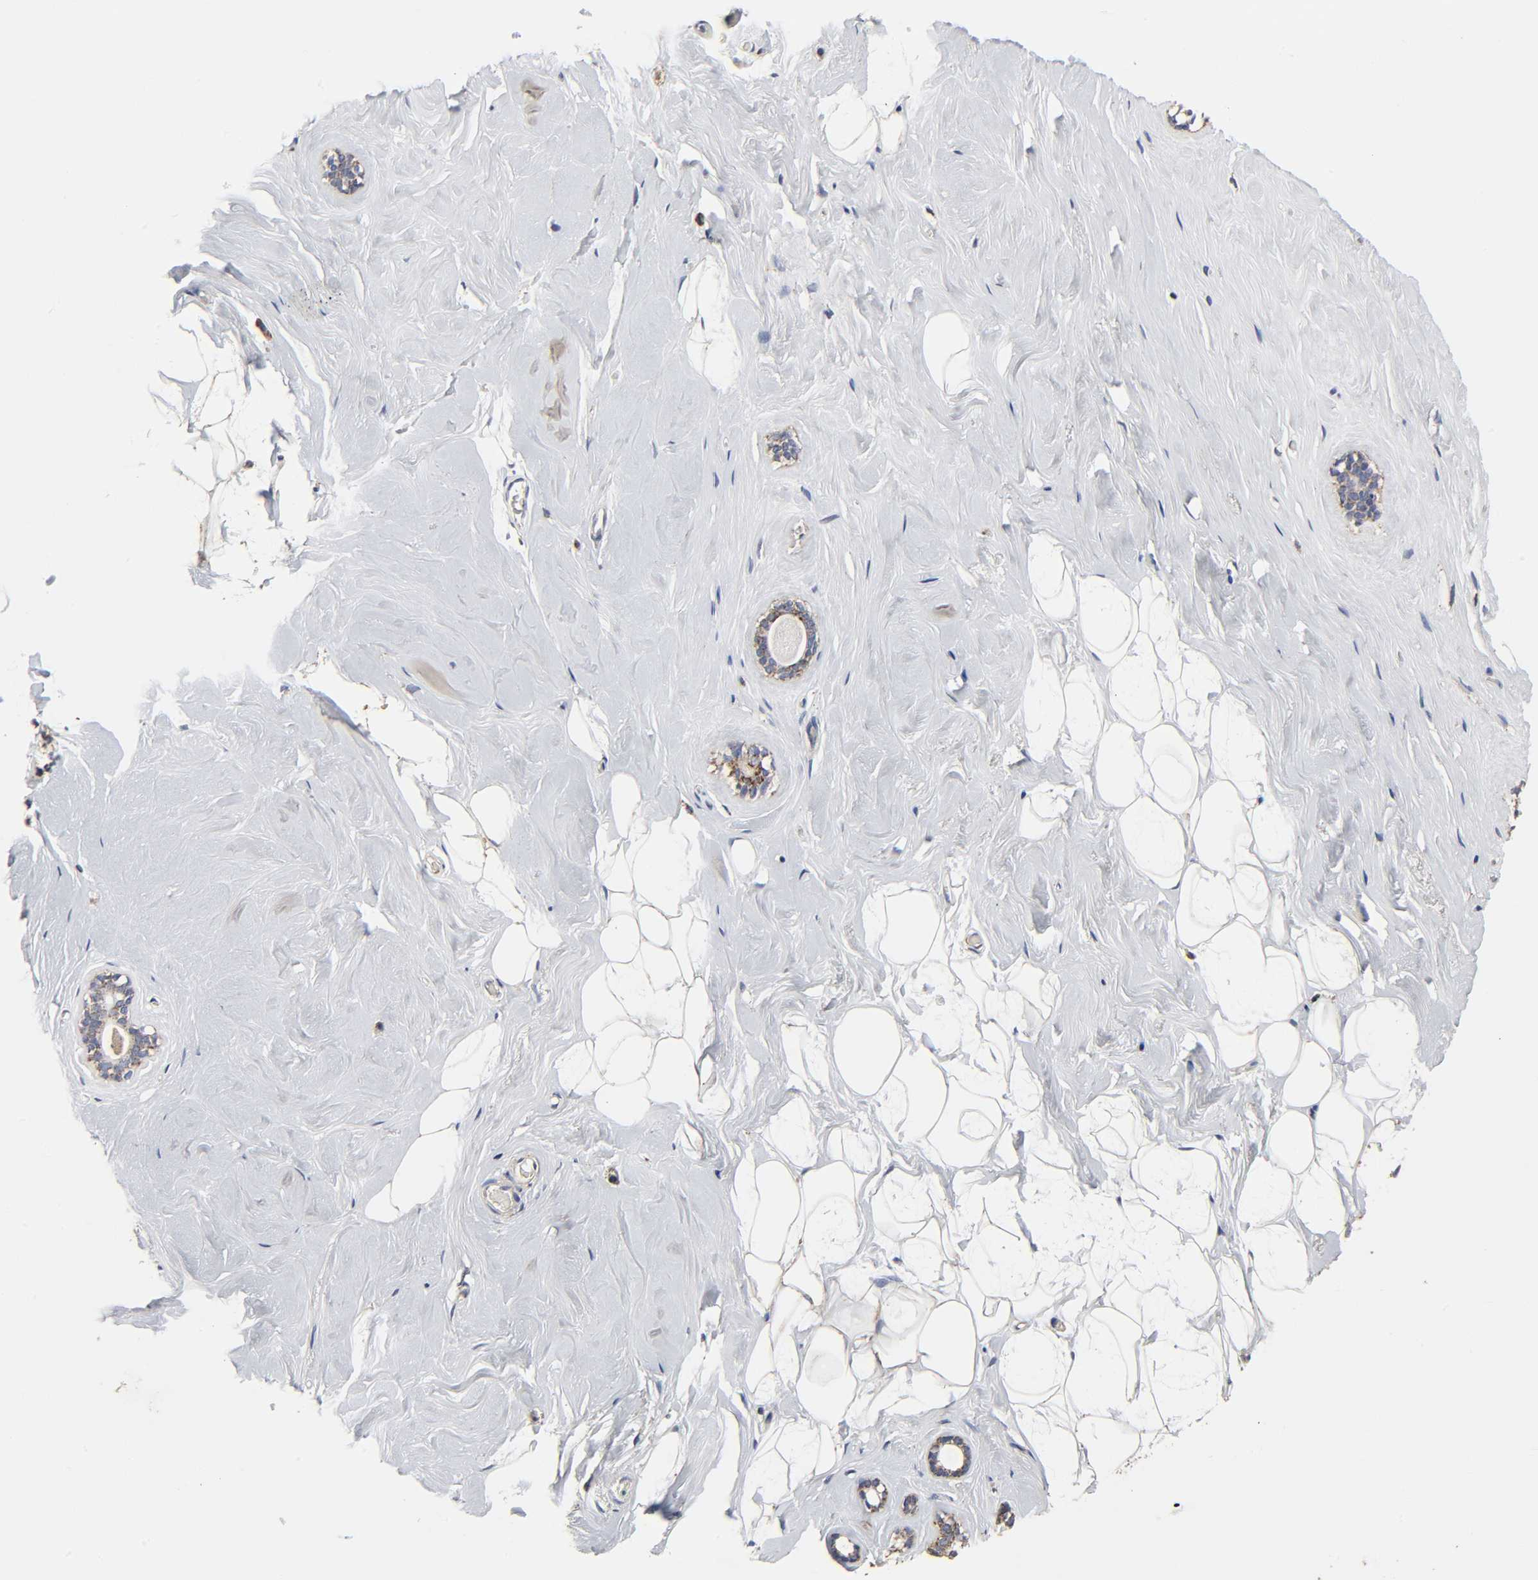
{"staining": {"intensity": "weak", "quantity": "25%-75%", "location": "cytoplasmic/membranous"}, "tissue": "breast", "cell_type": "Adipocytes", "image_type": "normal", "snomed": [{"axis": "morphology", "description": "Normal tissue, NOS"}, {"axis": "topography", "description": "Breast"}], "caption": "Human breast stained for a protein (brown) exhibits weak cytoplasmic/membranous positive staining in about 25%-75% of adipocytes.", "gene": "COX6B1", "patient": {"sex": "female", "age": 75}}